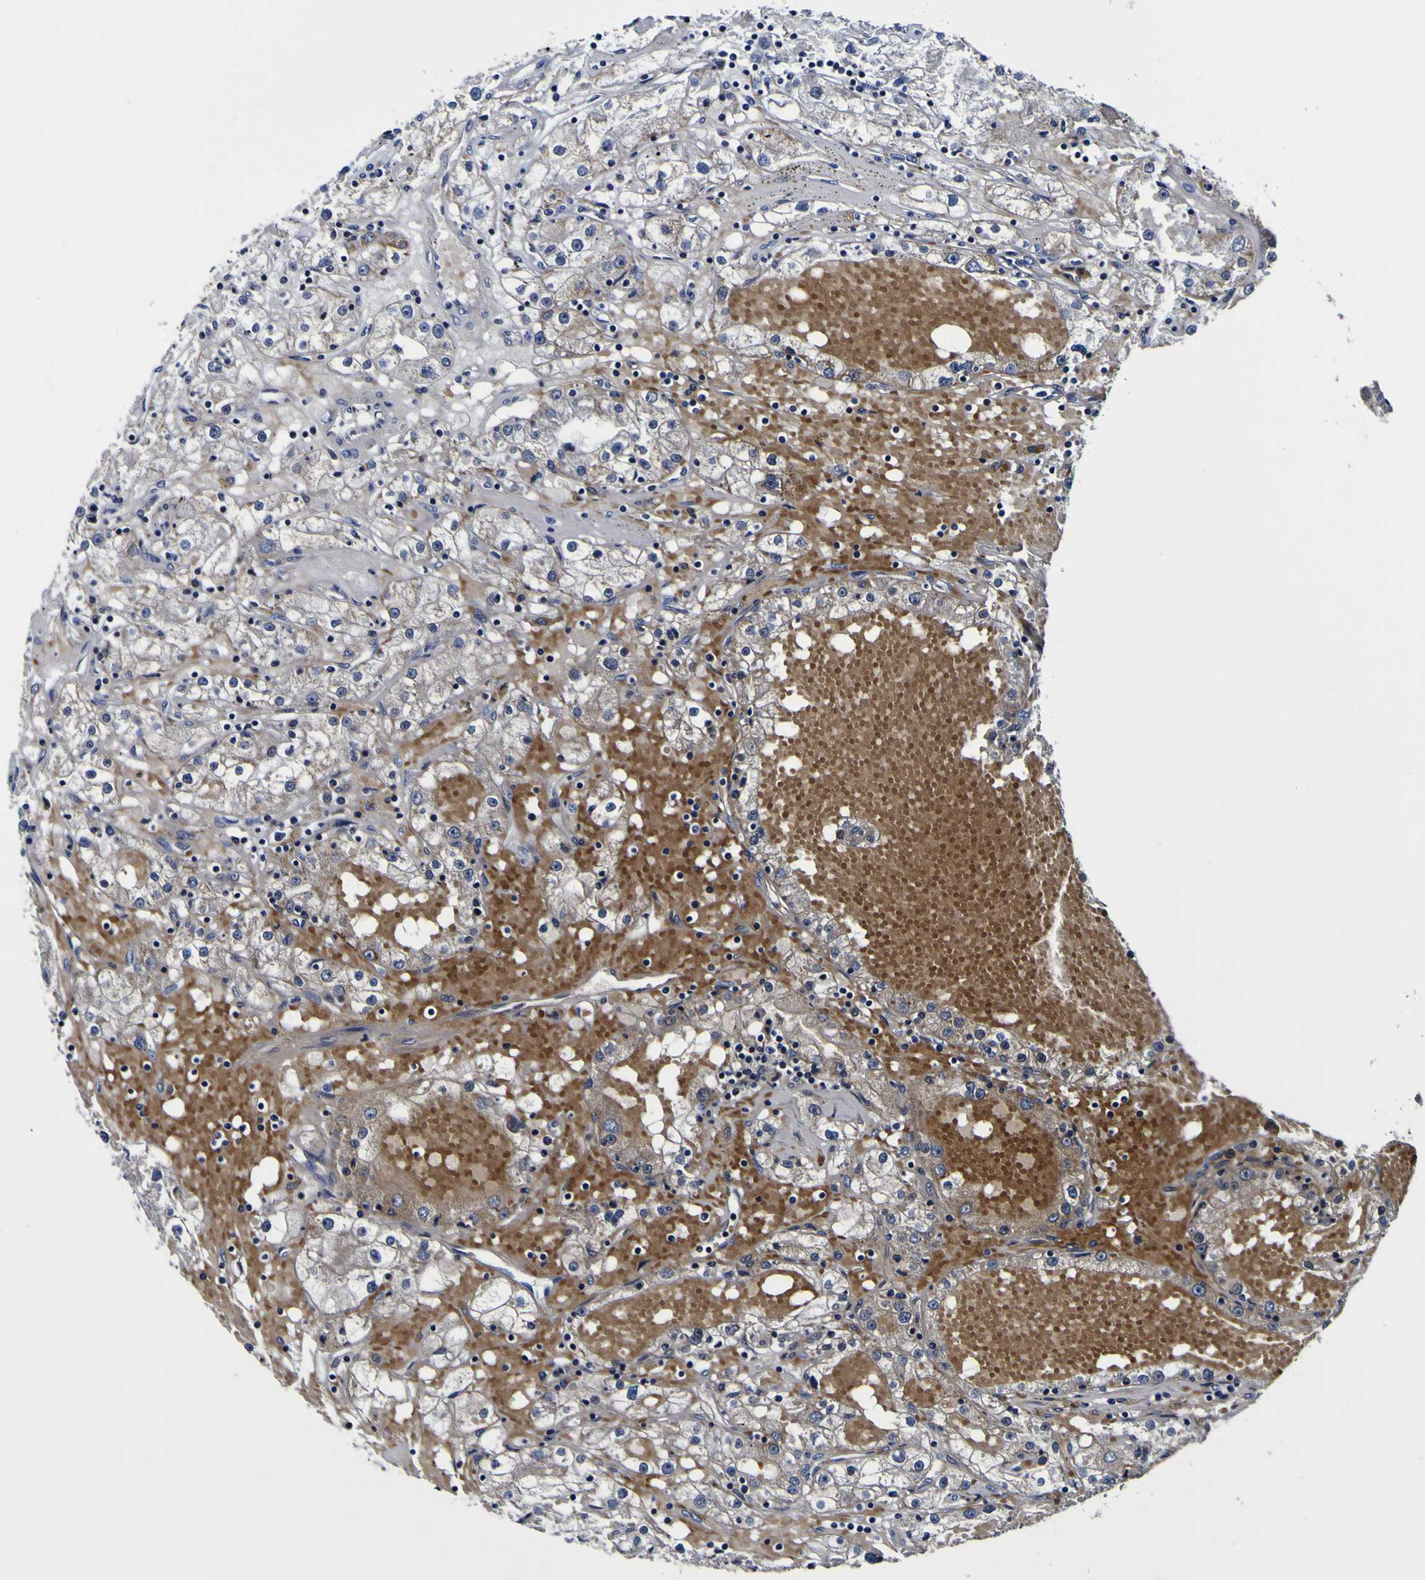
{"staining": {"intensity": "negative", "quantity": "none", "location": "none"}, "tissue": "renal cancer", "cell_type": "Tumor cells", "image_type": "cancer", "snomed": [{"axis": "morphology", "description": "Adenocarcinoma, NOS"}, {"axis": "topography", "description": "Kidney"}], "caption": "Tumor cells are negative for brown protein staining in adenocarcinoma (renal). (DAB immunohistochemistry (IHC) with hematoxylin counter stain).", "gene": "PDLIM4", "patient": {"sex": "male", "age": 56}}